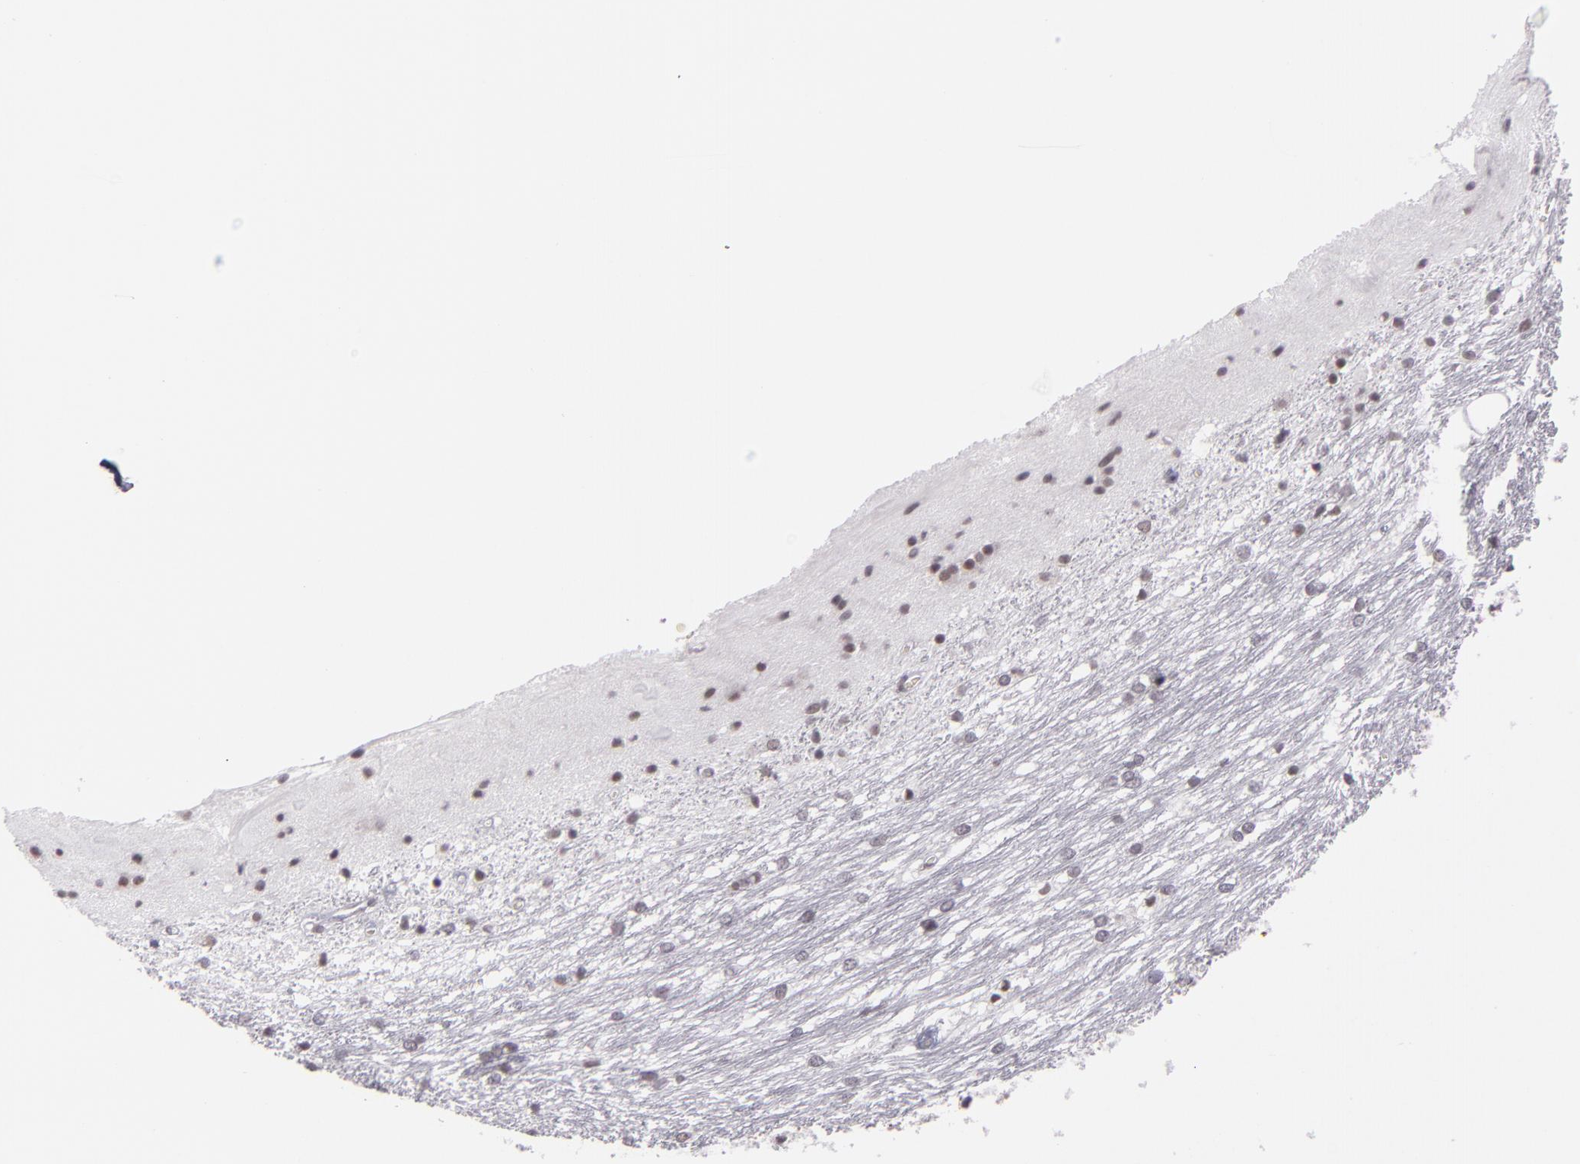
{"staining": {"intensity": "weak", "quantity": "<25%", "location": "nuclear"}, "tissue": "caudate", "cell_type": "Glial cells", "image_type": "normal", "snomed": [{"axis": "morphology", "description": "Normal tissue, NOS"}, {"axis": "topography", "description": "Lateral ventricle wall"}], "caption": "The micrograph demonstrates no significant positivity in glial cells of caudate. Brightfield microscopy of immunohistochemistry (IHC) stained with DAB (brown) and hematoxylin (blue), captured at high magnification.", "gene": "ZNF205", "patient": {"sex": "female", "age": 19}}